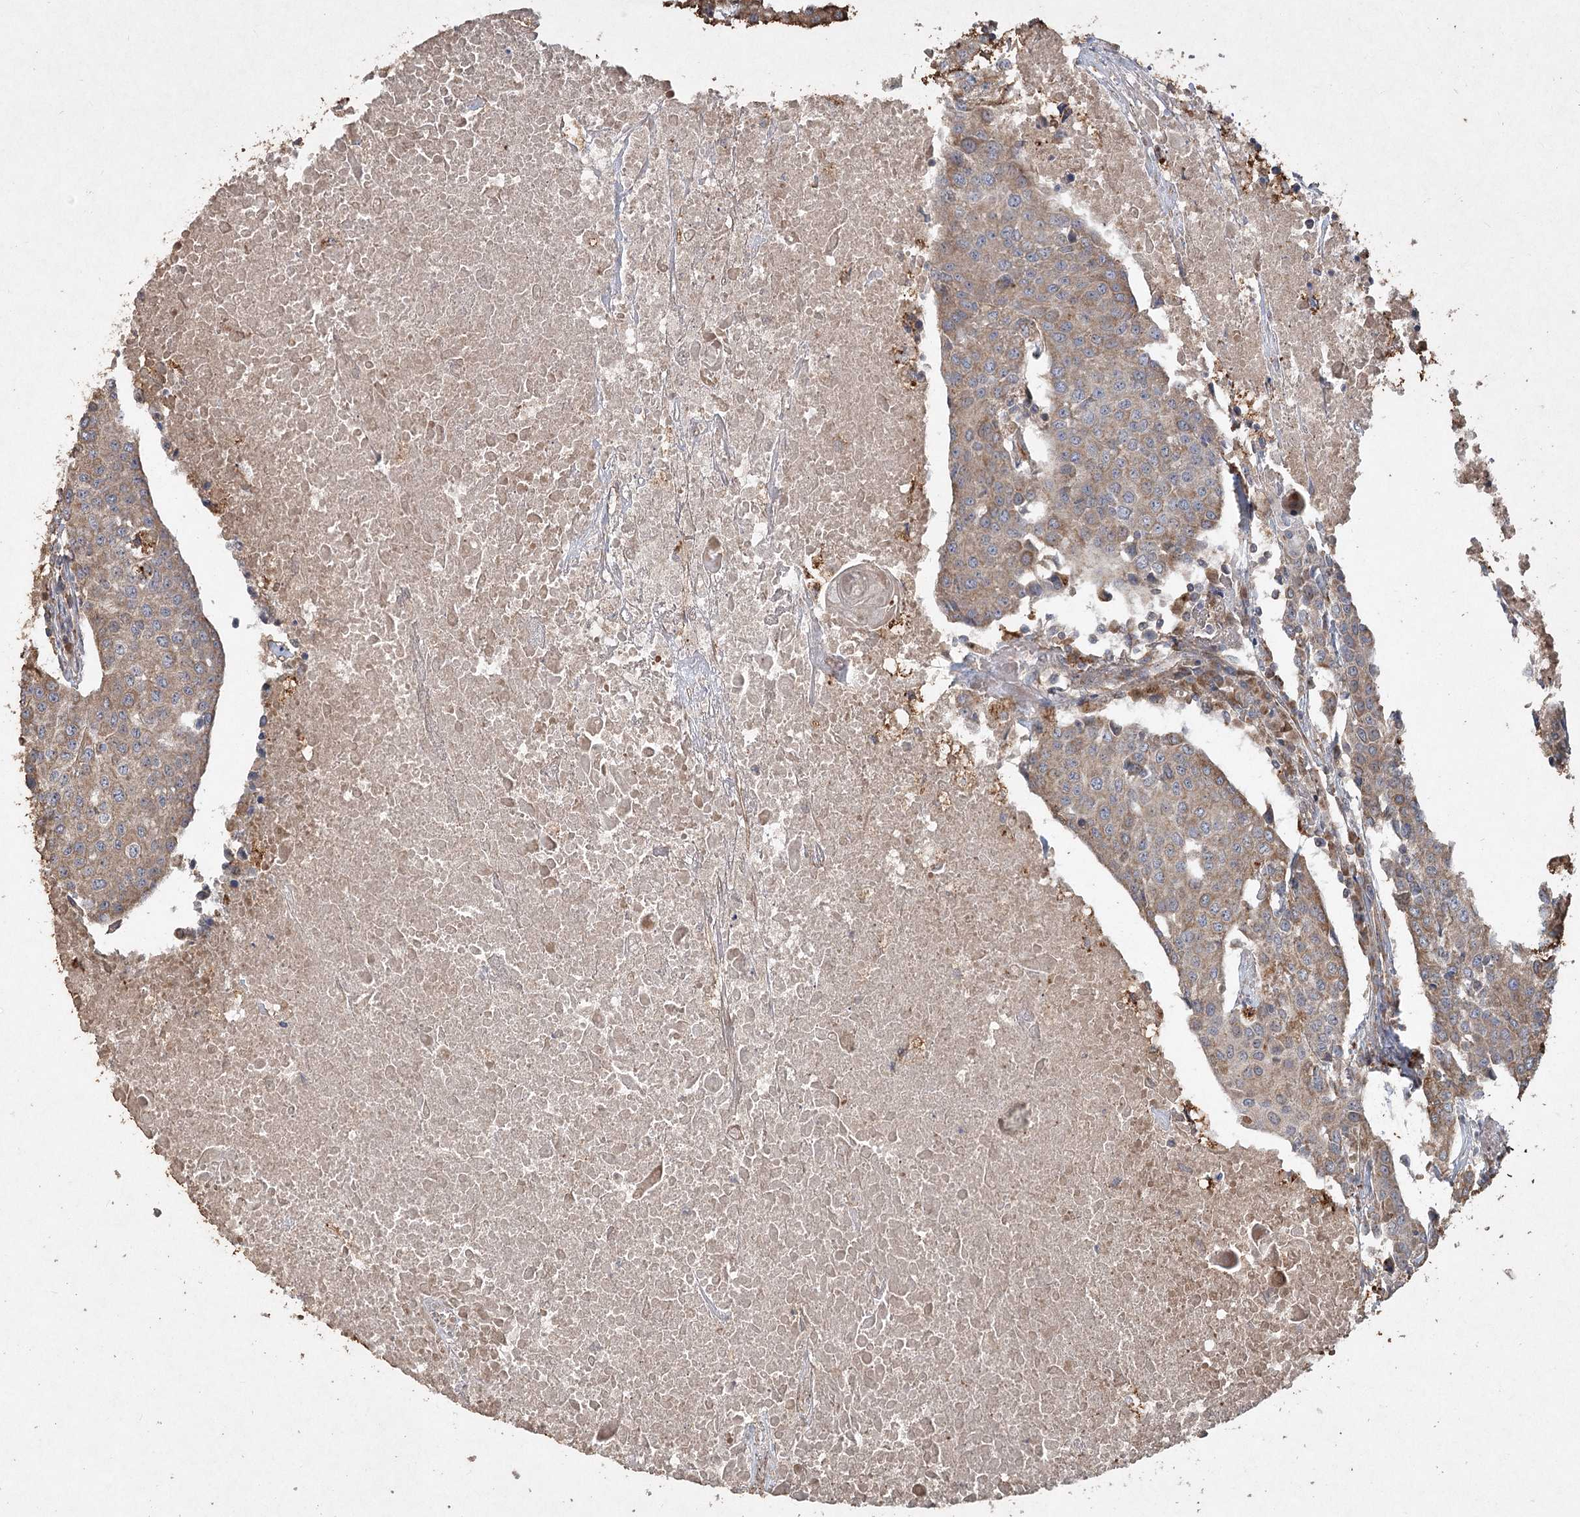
{"staining": {"intensity": "moderate", "quantity": ">75%", "location": "cytoplasmic/membranous"}, "tissue": "urothelial cancer", "cell_type": "Tumor cells", "image_type": "cancer", "snomed": [{"axis": "morphology", "description": "Urothelial carcinoma, High grade"}, {"axis": "topography", "description": "Urinary bladder"}], "caption": "Brown immunohistochemical staining in human urothelial cancer demonstrates moderate cytoplasmic/membranous staining in approximately >75% of tumor cells.", "gene": "PIK3C2A", "patient": {"sex": "female", "age": 85}}